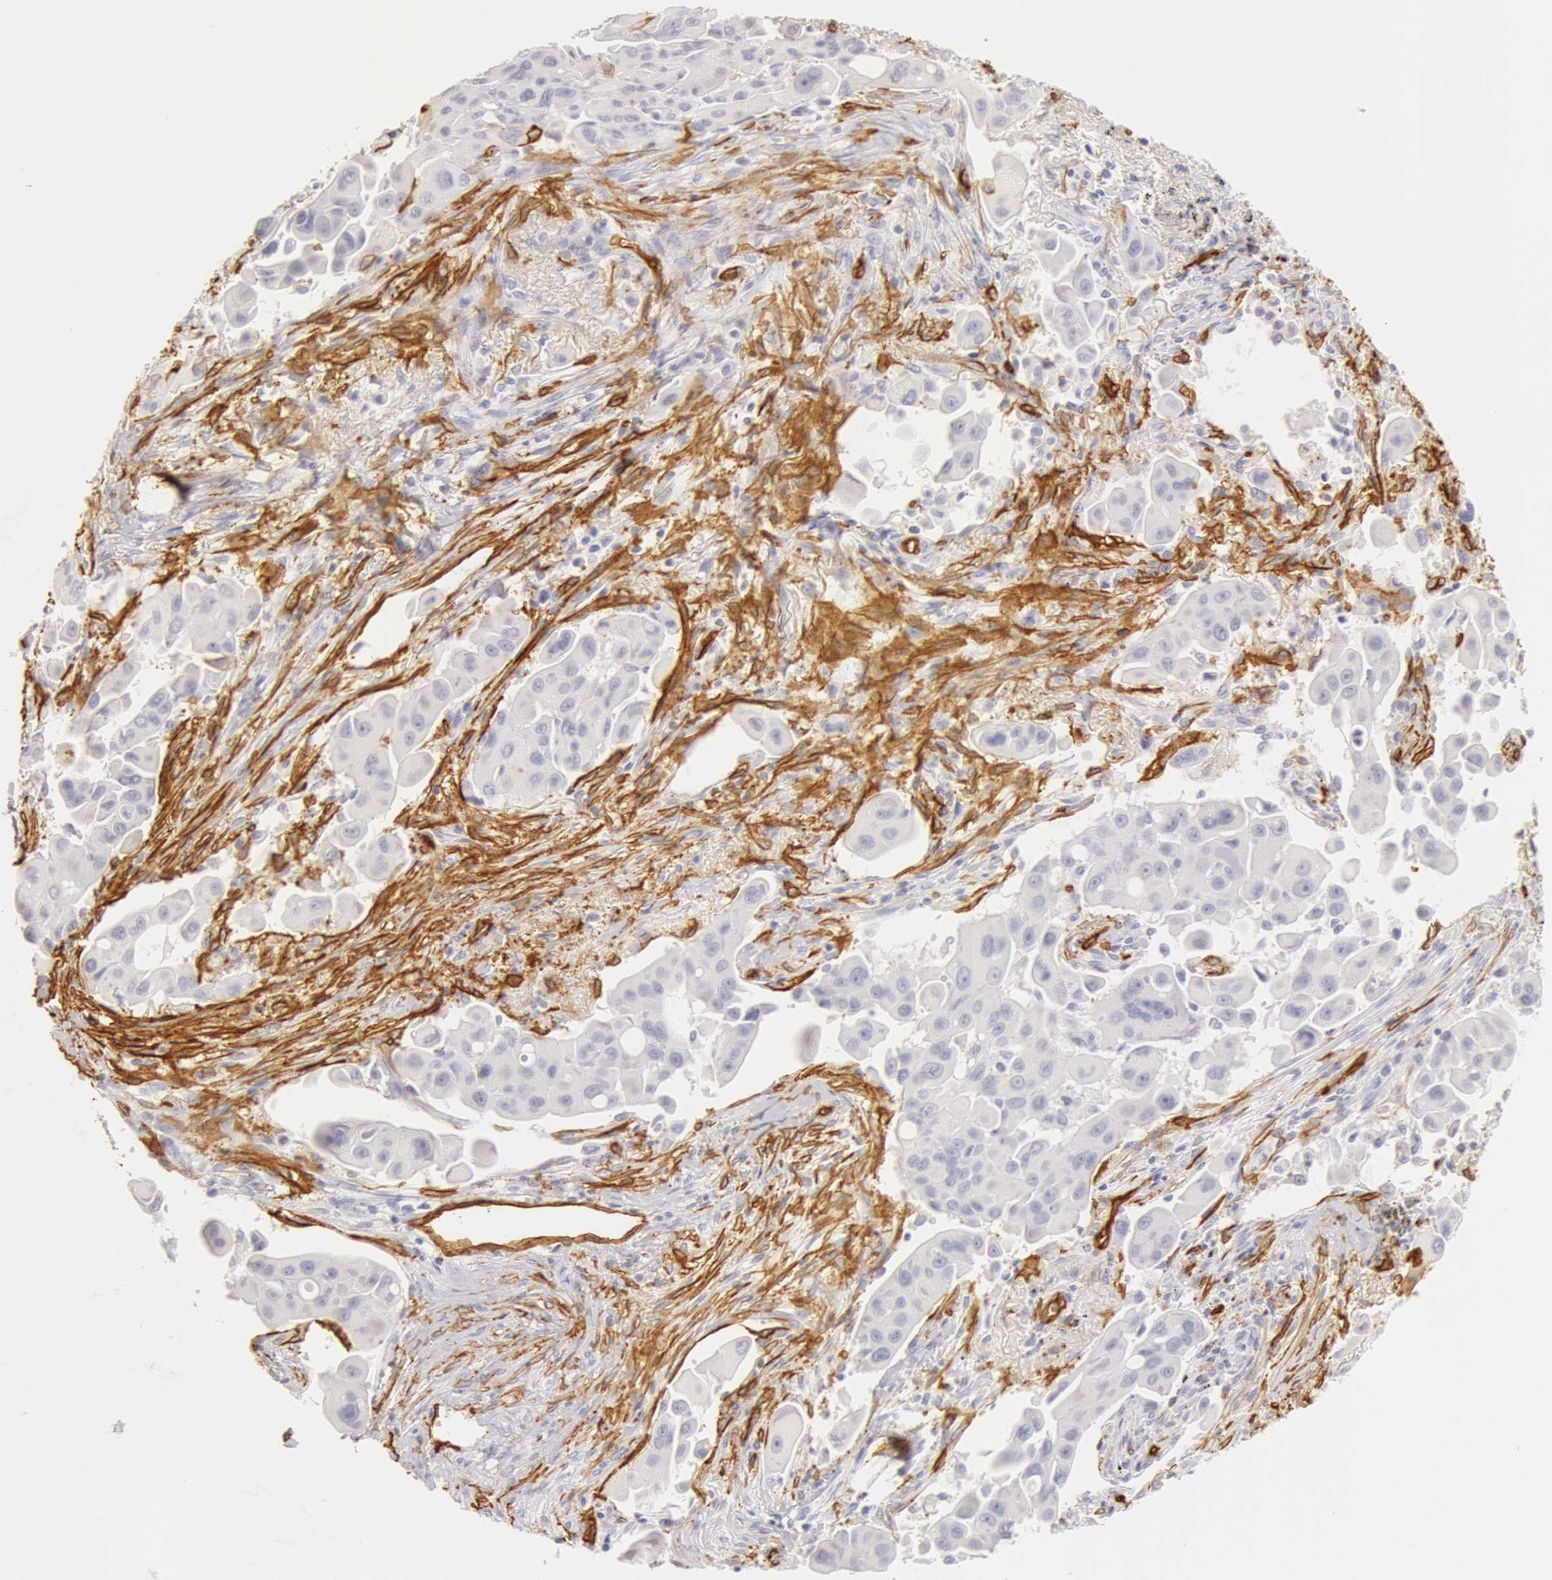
{"staining": {"intensity": "negative", "quantity": "none", "location": "none"}, "tissue": "lung cancer", "cell_type": "Tumor cells", "image_type": "cancer", "snomed": [{"axis": "morphology", "description": "Adenocarcinoma, NOS"}, {"axis": "topography", "description": "Lung"}], "caption": "A high-resolution image shows immunohistochemistry staining of lung cancer, which displays no significant staining in tumor cells.", "gene": "AQP1", "patient": {"sex": "male", "age": 68}}